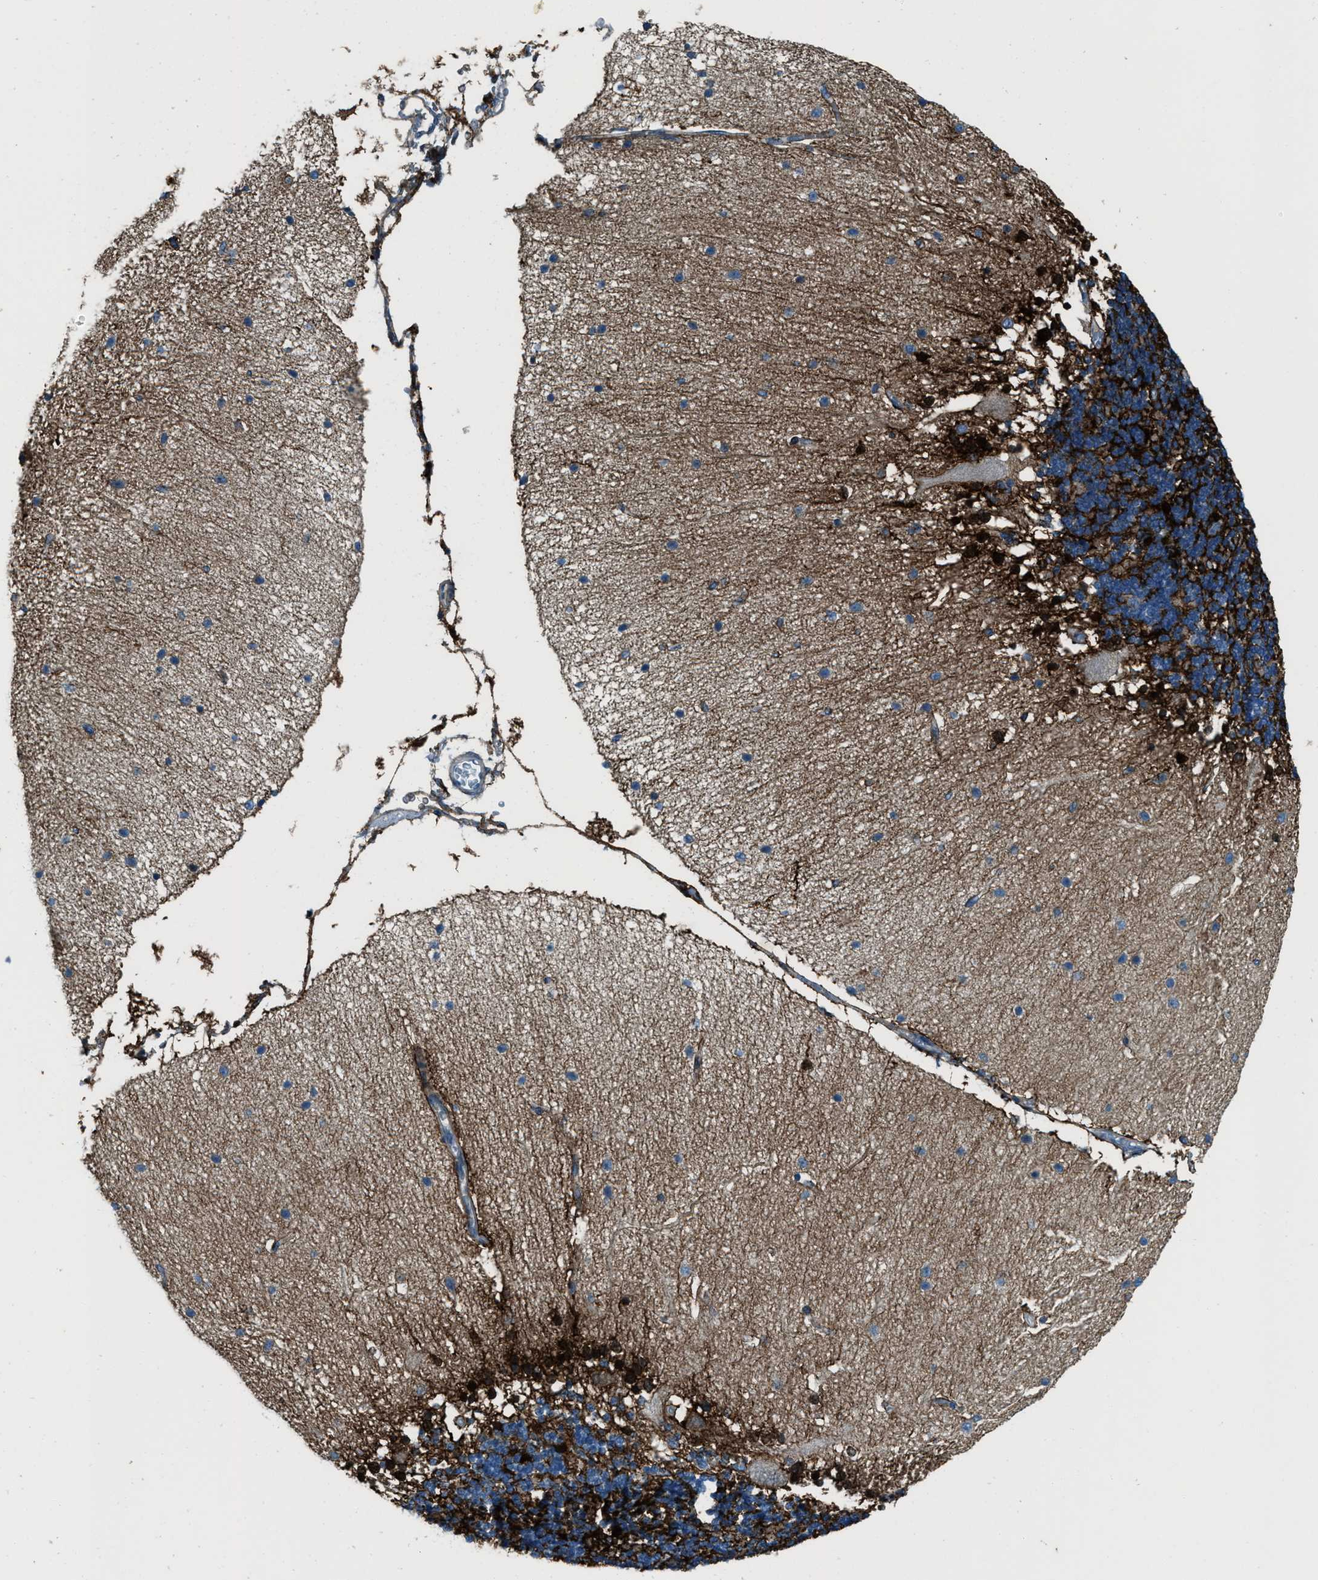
{"staining": {"intensity": "strong", "quantity": "25%-75%", "location": "cytoplasmic/membranous"}, "tissue": "cerebellum", "cell_type": "Cells in granular layer", "image_type": "normal", "snomed": [{"axis": "morphology", "description": "Normal tissue, NOS"}, {"axis": "topography", "description": "Cerebellum"}], "caption": "Protein expression analysis of normal cerebellum demonstrates strong cytoplasmic/membranous positivity in about 25%-75% of cells in granular layer.", "gene": "SVIL", "patient": {"sex": "female", "age": 54}}